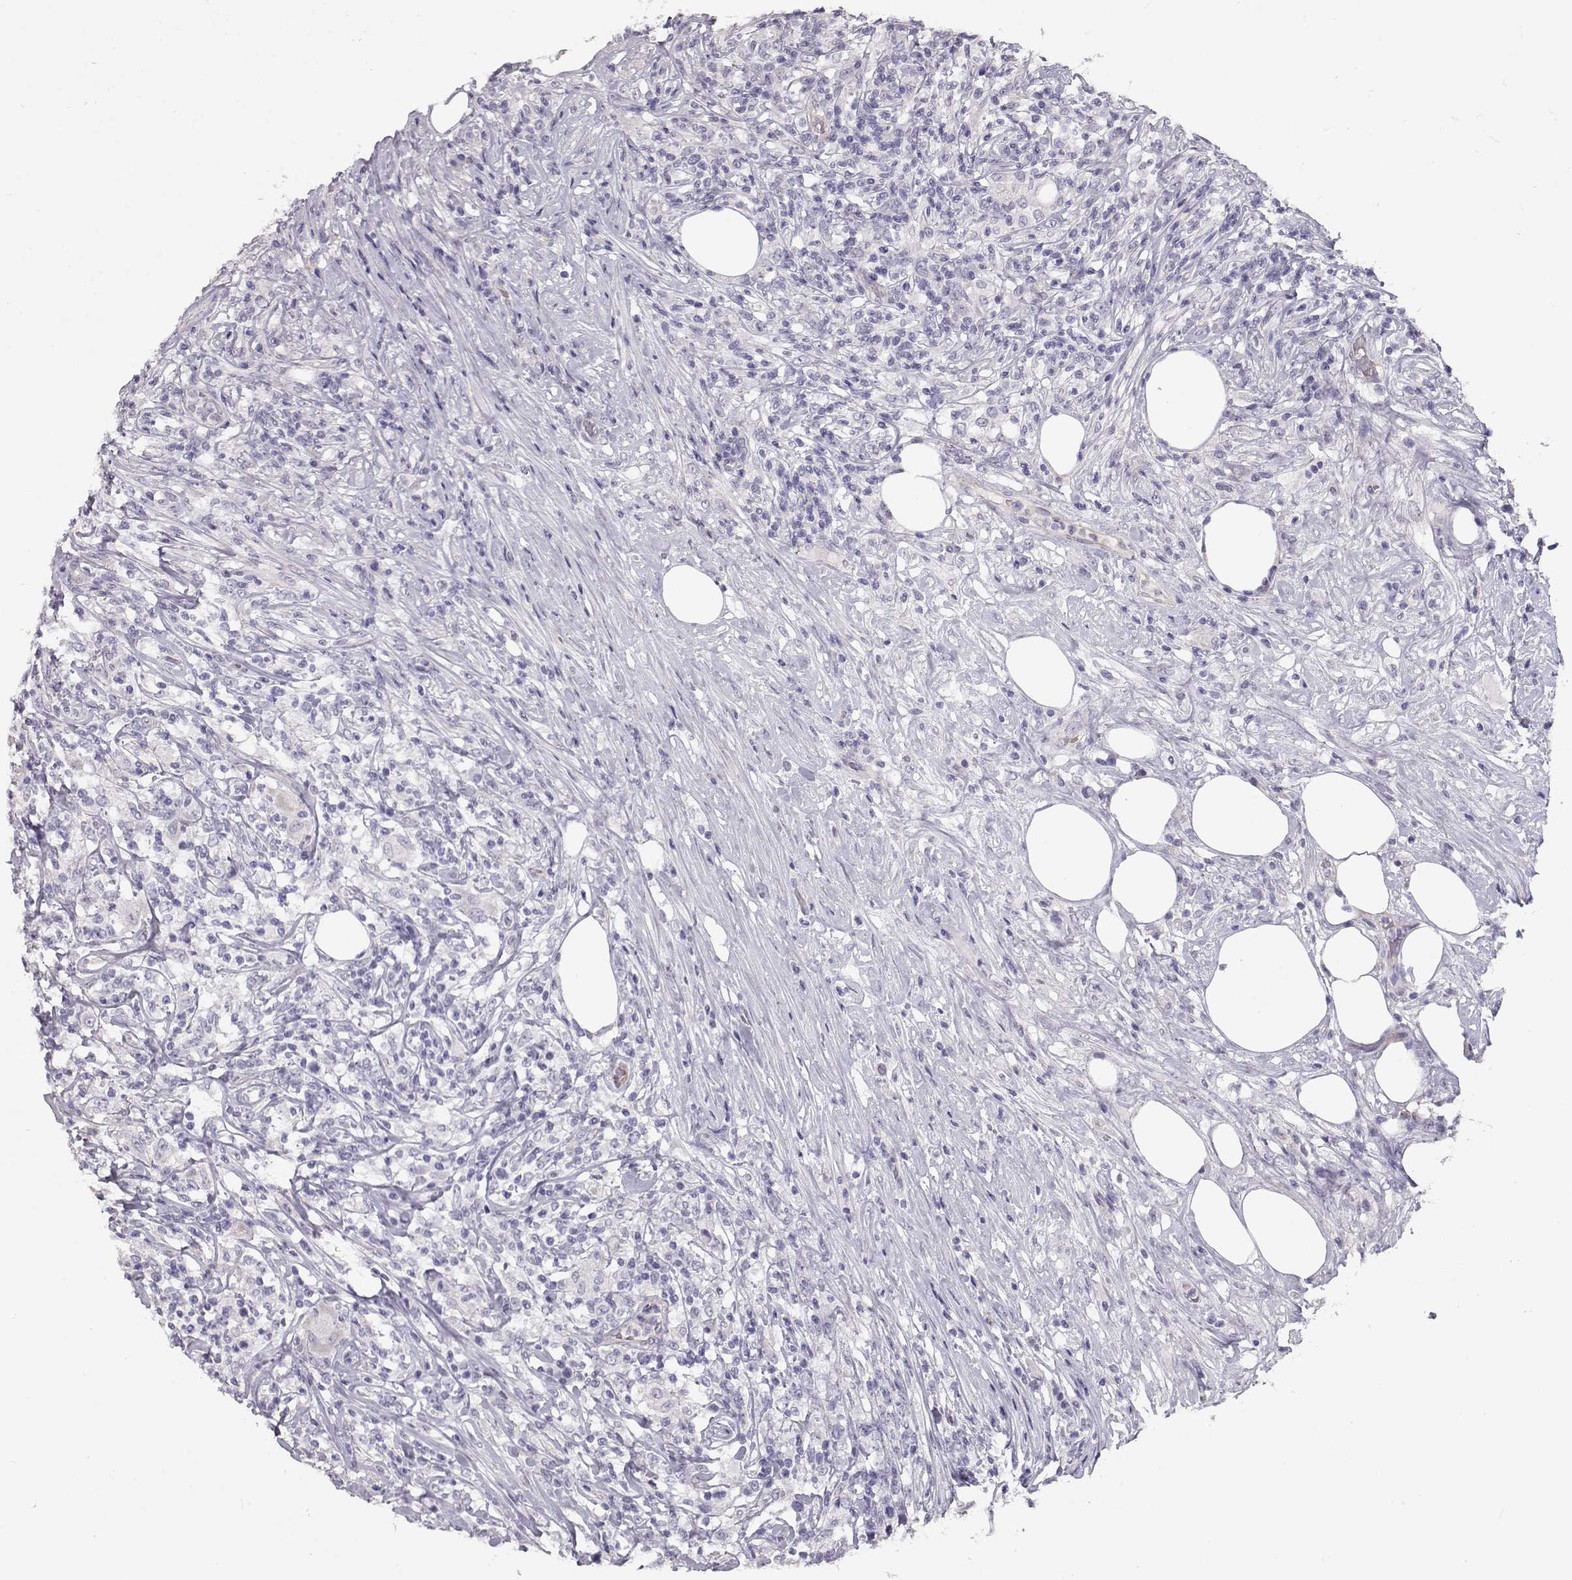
{"staining": {"intensity": "negative", "quantity": "none", "location": "none"}, "tissue": "lymphoma", "cell_type": "Tumor cells", "image_type": "cancer", "snomed": [{"axis": "morphology", "description": "Malignant lymphoma, non-Hodgkin's type, High grade"}, {"axis": "topography", "description": "Lymph node"}], "caption": "A micrograph of human high-grade malignant lymphoma, non-Hodgkin's type is negative for staining in tumor cells.", "gene": "SLC18A1", "patient": {"sex": "female", "age": 84}}